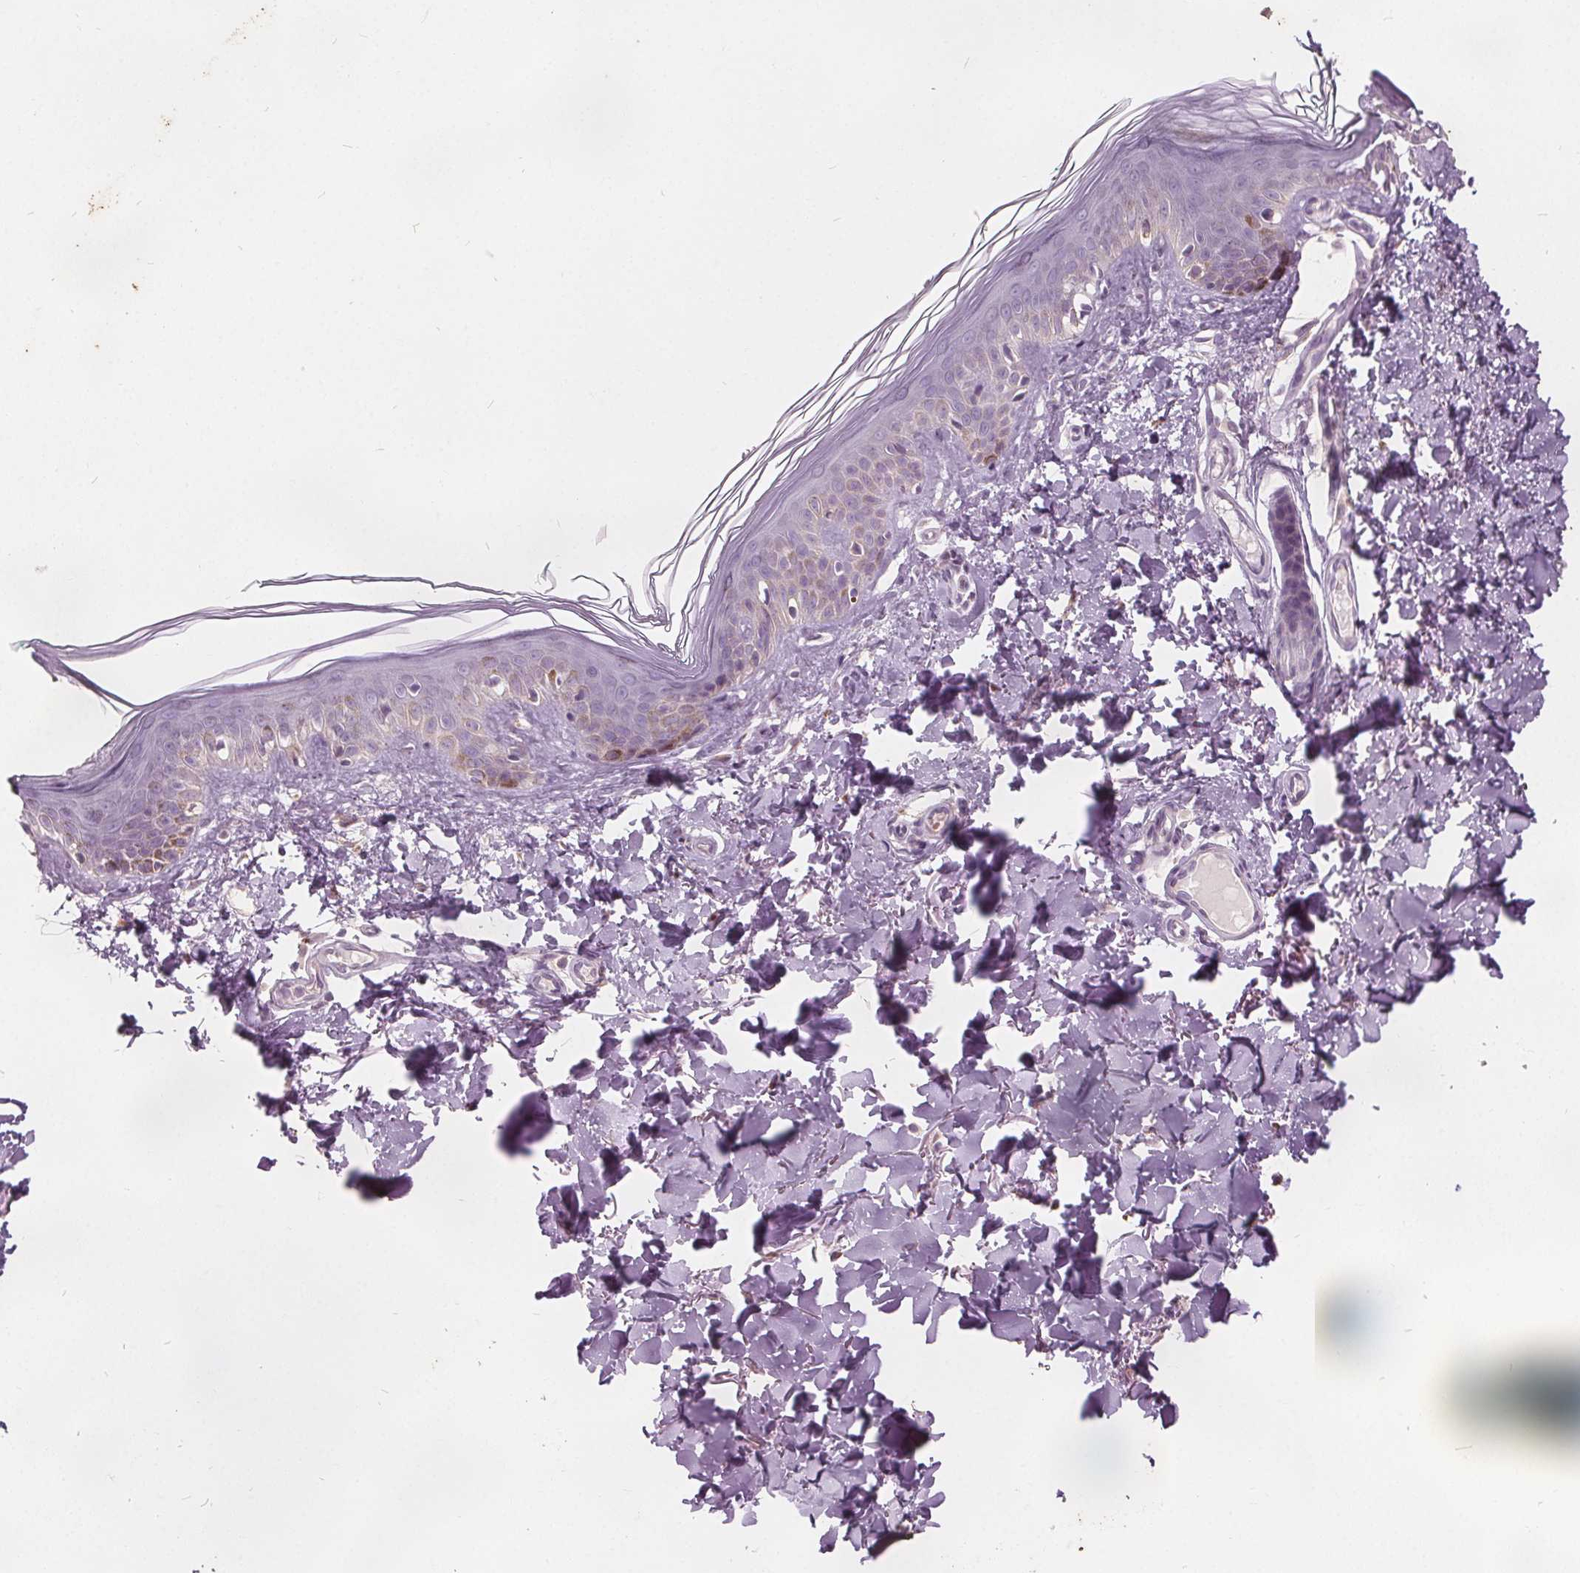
{"staining": {"intensity": "negative", "quantity": "none", "location": "none"}, "tissue": "skin", "cell_type": "Fibroblasts", "image_type": "normal", "snomed": [{"axis": "morphology", "description": "Normal tissue, NOS"}, {"axis": "topography", "description": "Skin"}, {"axis": "topography", "description": "Peripheral nerve tissue"}], "caption": "The histopathology image shows no staining of fibroblasts in normal skin.", "gene": "ACOX2", "patient": {"sex": "female", "age": 45}}